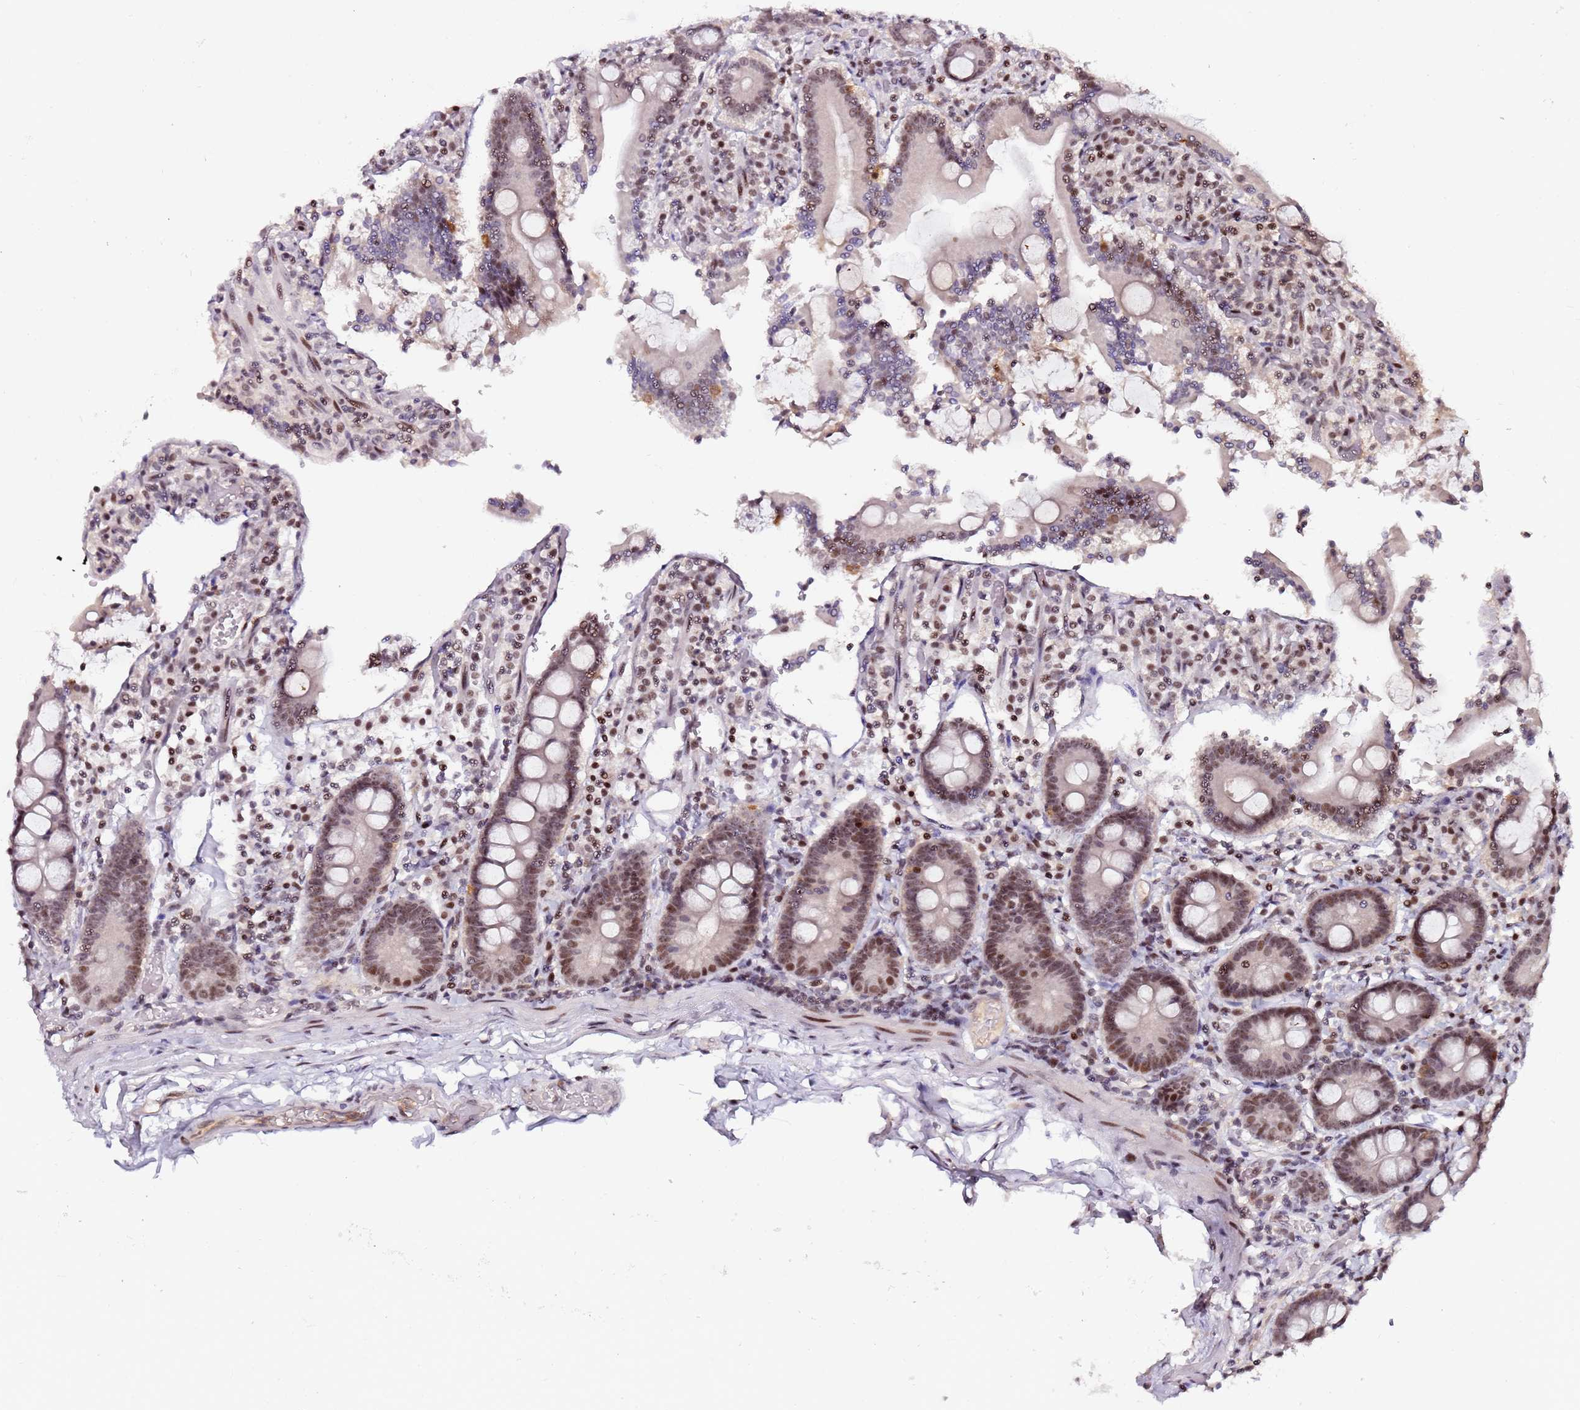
{"staining": {"intensity": "moderate", "quantity": ">75%", "location": "nuclear"}, "tissue": "duodenum", "cell_type": "Glandular cells", "image_type": "normal", "snomed": [{"axis": "morphology", "description": "Normal tissue, NOS"}, {"axis": "topography", "description": "Duodenum"}], "caption": "Immunohistochemistry (IHC) photomicrograph of benign duodenum: human duodenum stained using immunohistochemistry demonstrates medium levels of moderate protein expression localized specifically in the nuclear of glandular cells, appearing as a nuclear brown color.", "gene": "FCF1", "patient": {"sex": "male", "age": 55}}